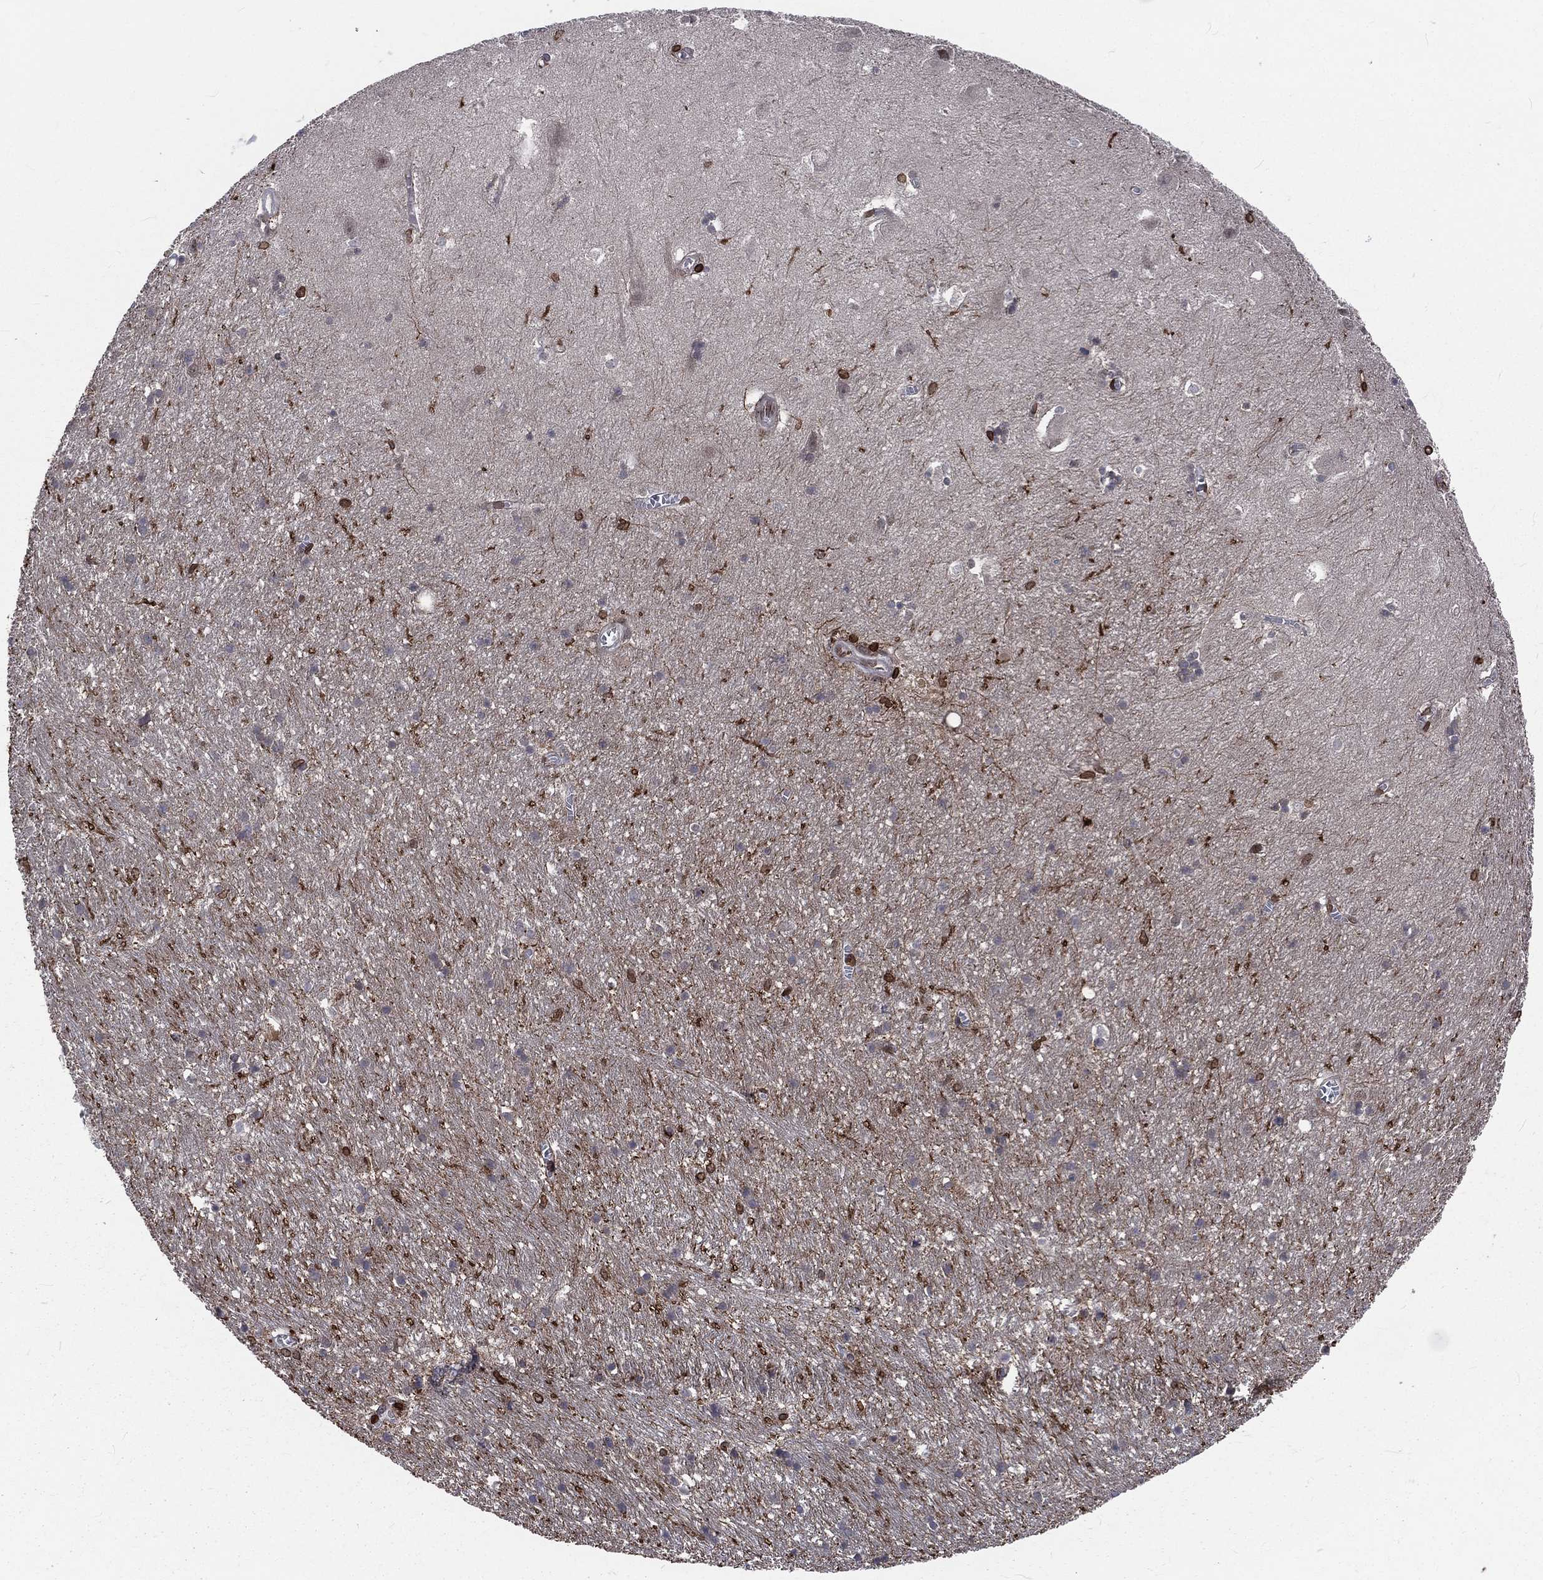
{"staining": {"intensity": "strong", "quantity": "<25%", "location": "cytoplasmic/membranous,nuclear"}, "tissue": "hippocampus", "cell_type": "Glial cells", "image_type": "normal", "snomed": [{"axis": "morphology", "description": "Normal tissue, NOS"}, {"axis": "topography", "description": "Hippocampus"}], "caption": "Hippocampus stained with immunohistochemistry (IHC) exhibits strong cytoplasmic/membranous,nuclear staining in approximately <25% of glial cells.", "gene": "LBR", "patient": {"sex": "female", "age": 64}}